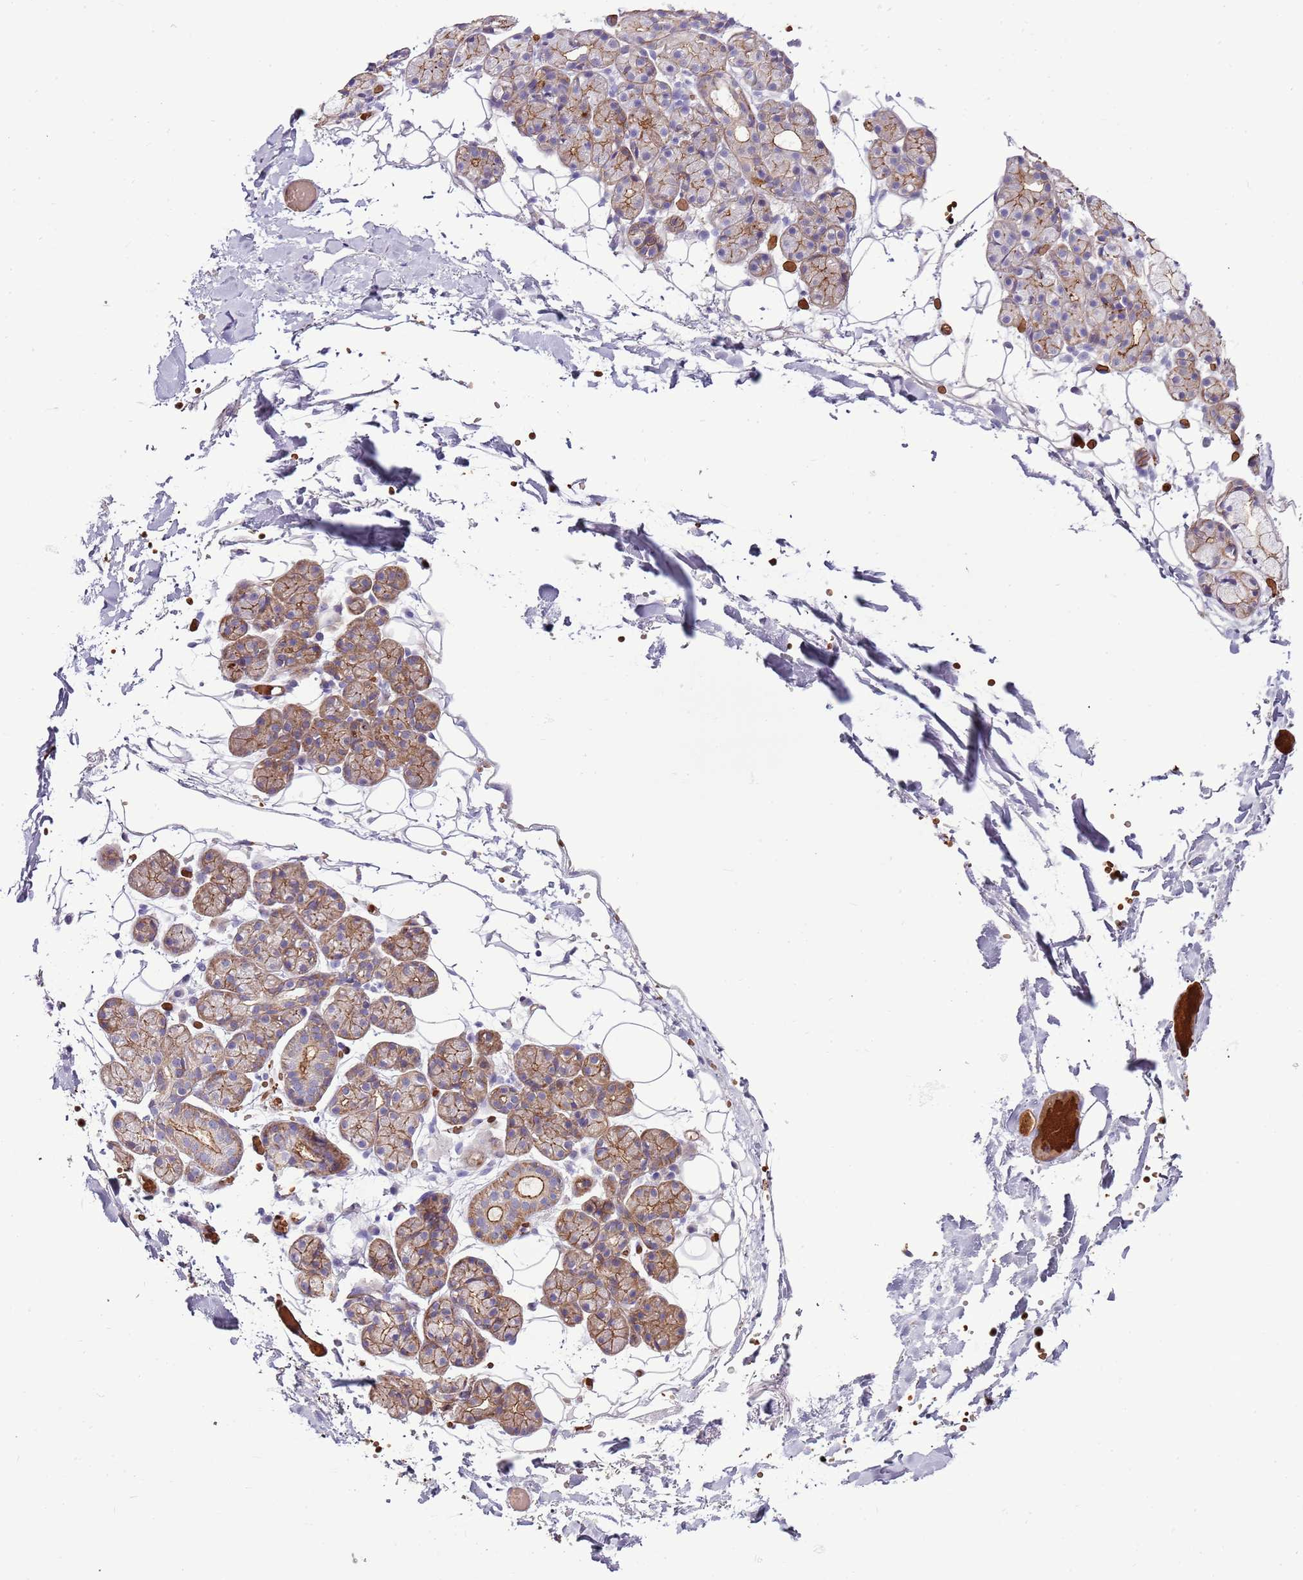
{"staining": {"intensity": "moderate", "quantity": "25%-75%", "location": "cytoplasmic/membranous"}, "tissue": "salivary gland", "cell_type": "Glandular cells", "image_type": "normal", "snomed": [{"axis": "morphology", "description": "Normal tissue, NOS"}, {"axis": "topography", "description": "Salivary gland"}], "caption": "Immunohistochemistry (IHC) staining of unremarkable salivary gland, which reveals medium levels of moderate cytoplasmic/membranous expression in approximately 25%-75% of glandular cells indicating moderate cytoplasmic/membranous protein expression. The staining was performed using DAB (3,3'-diaminobenzidine) (brown) for protein detection and nuclei were counterstained in hematoxylin (blue).", "gene": "GFRAL", "patient": {"sex": "male", "age": 63}}